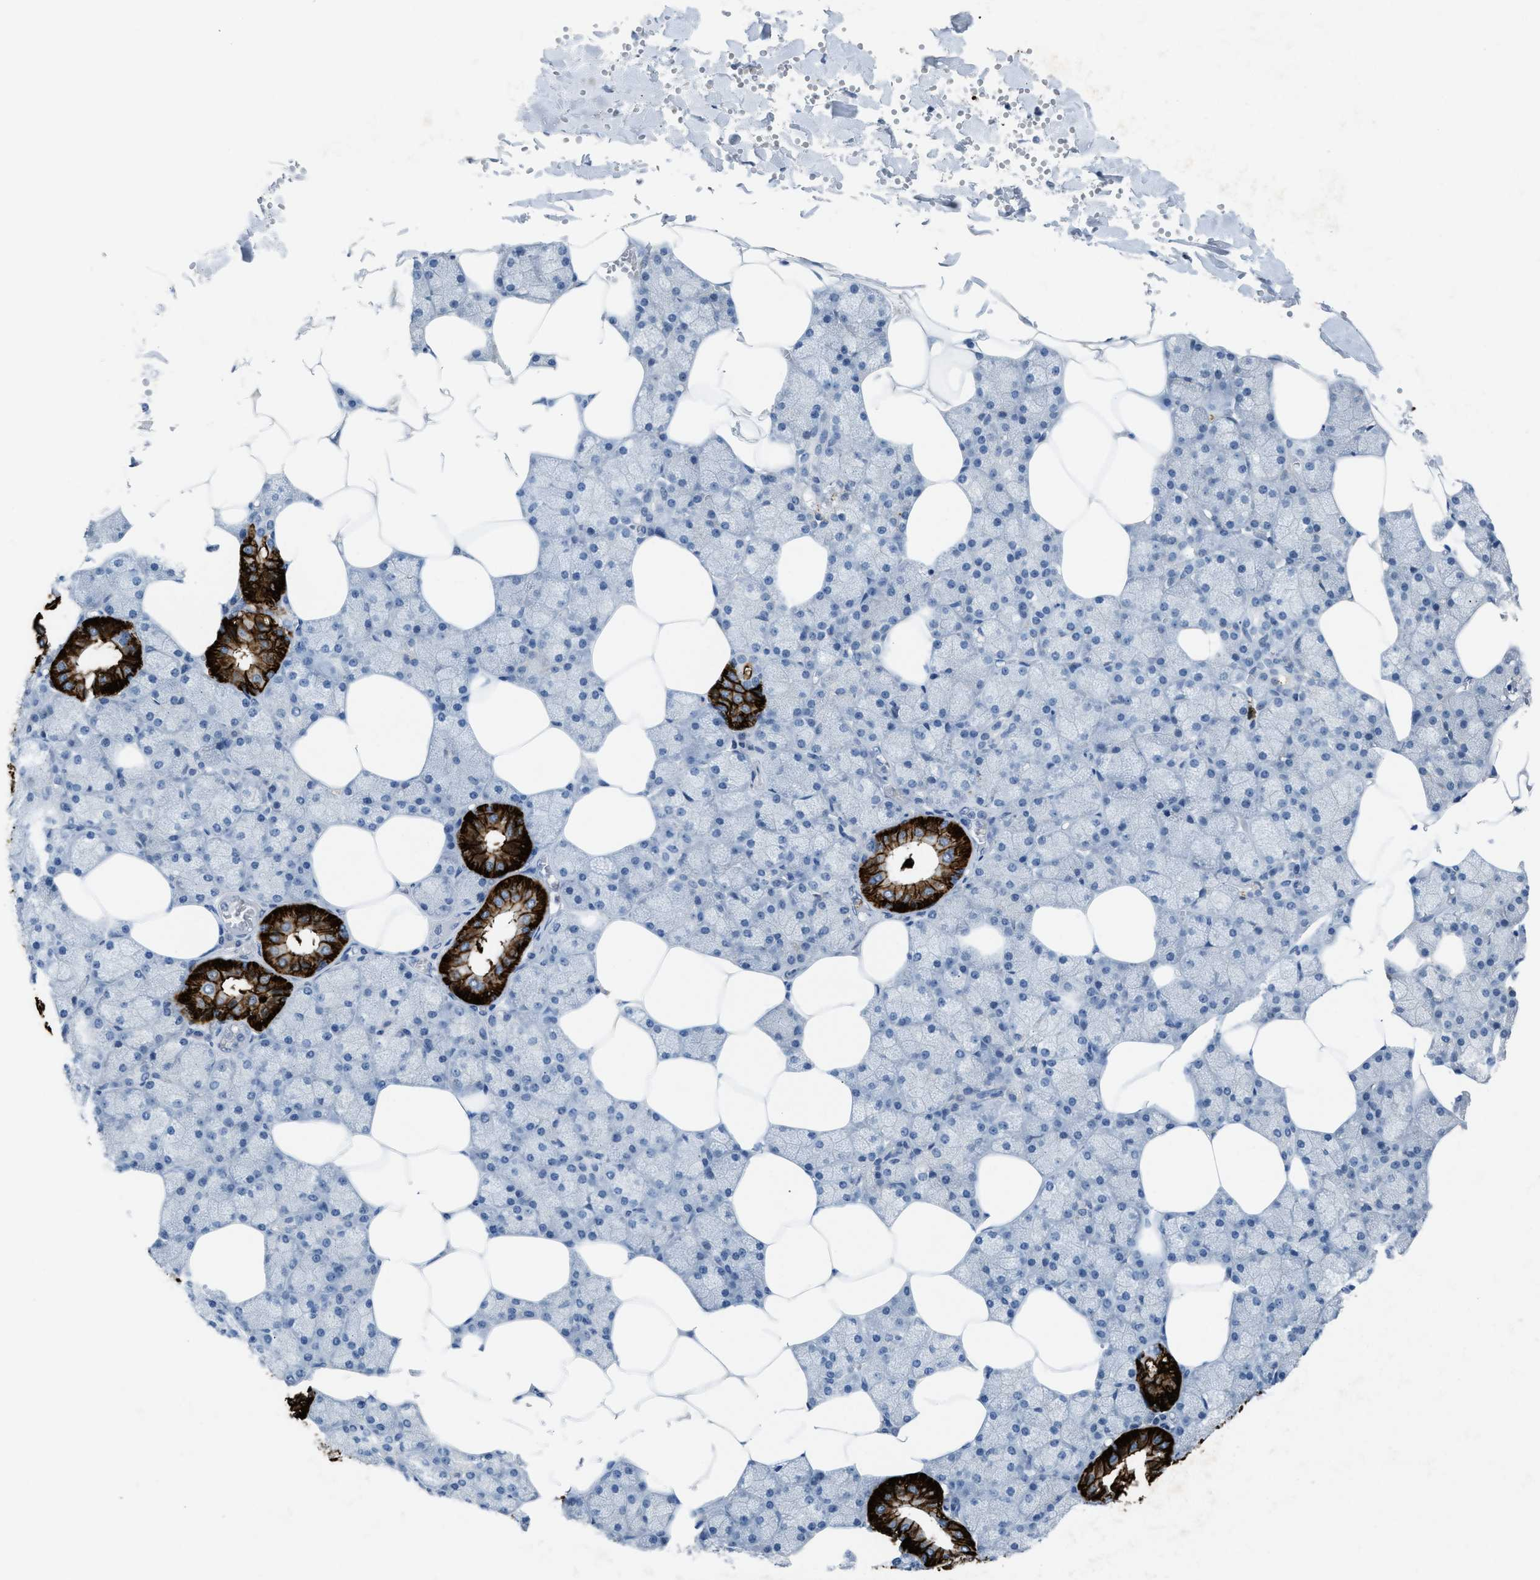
{"staining": {"intensity": "strong", "quantity": "<25%", "location": "cytoplasmic/membranous"}, "tissue": "salivary gland", "cell_type": "Glandular cells", "image_type": "normal", "snomed": [{"axis": "morphology", "description": "Normal tissue, NOS"}, {"axis": "topography", "description": "Salivary gland"}], "caption": "Unremarkable salivary gland demonstrates strong cytoplasmic/membranous expression in approximately <25% of glandular cells, visualized by immunohistochemistry. The protein is shown in brown color, while the nuclei are stained blue.", "gene": "SLC5A5", "patient": {"sex": "male", "age": 62}}